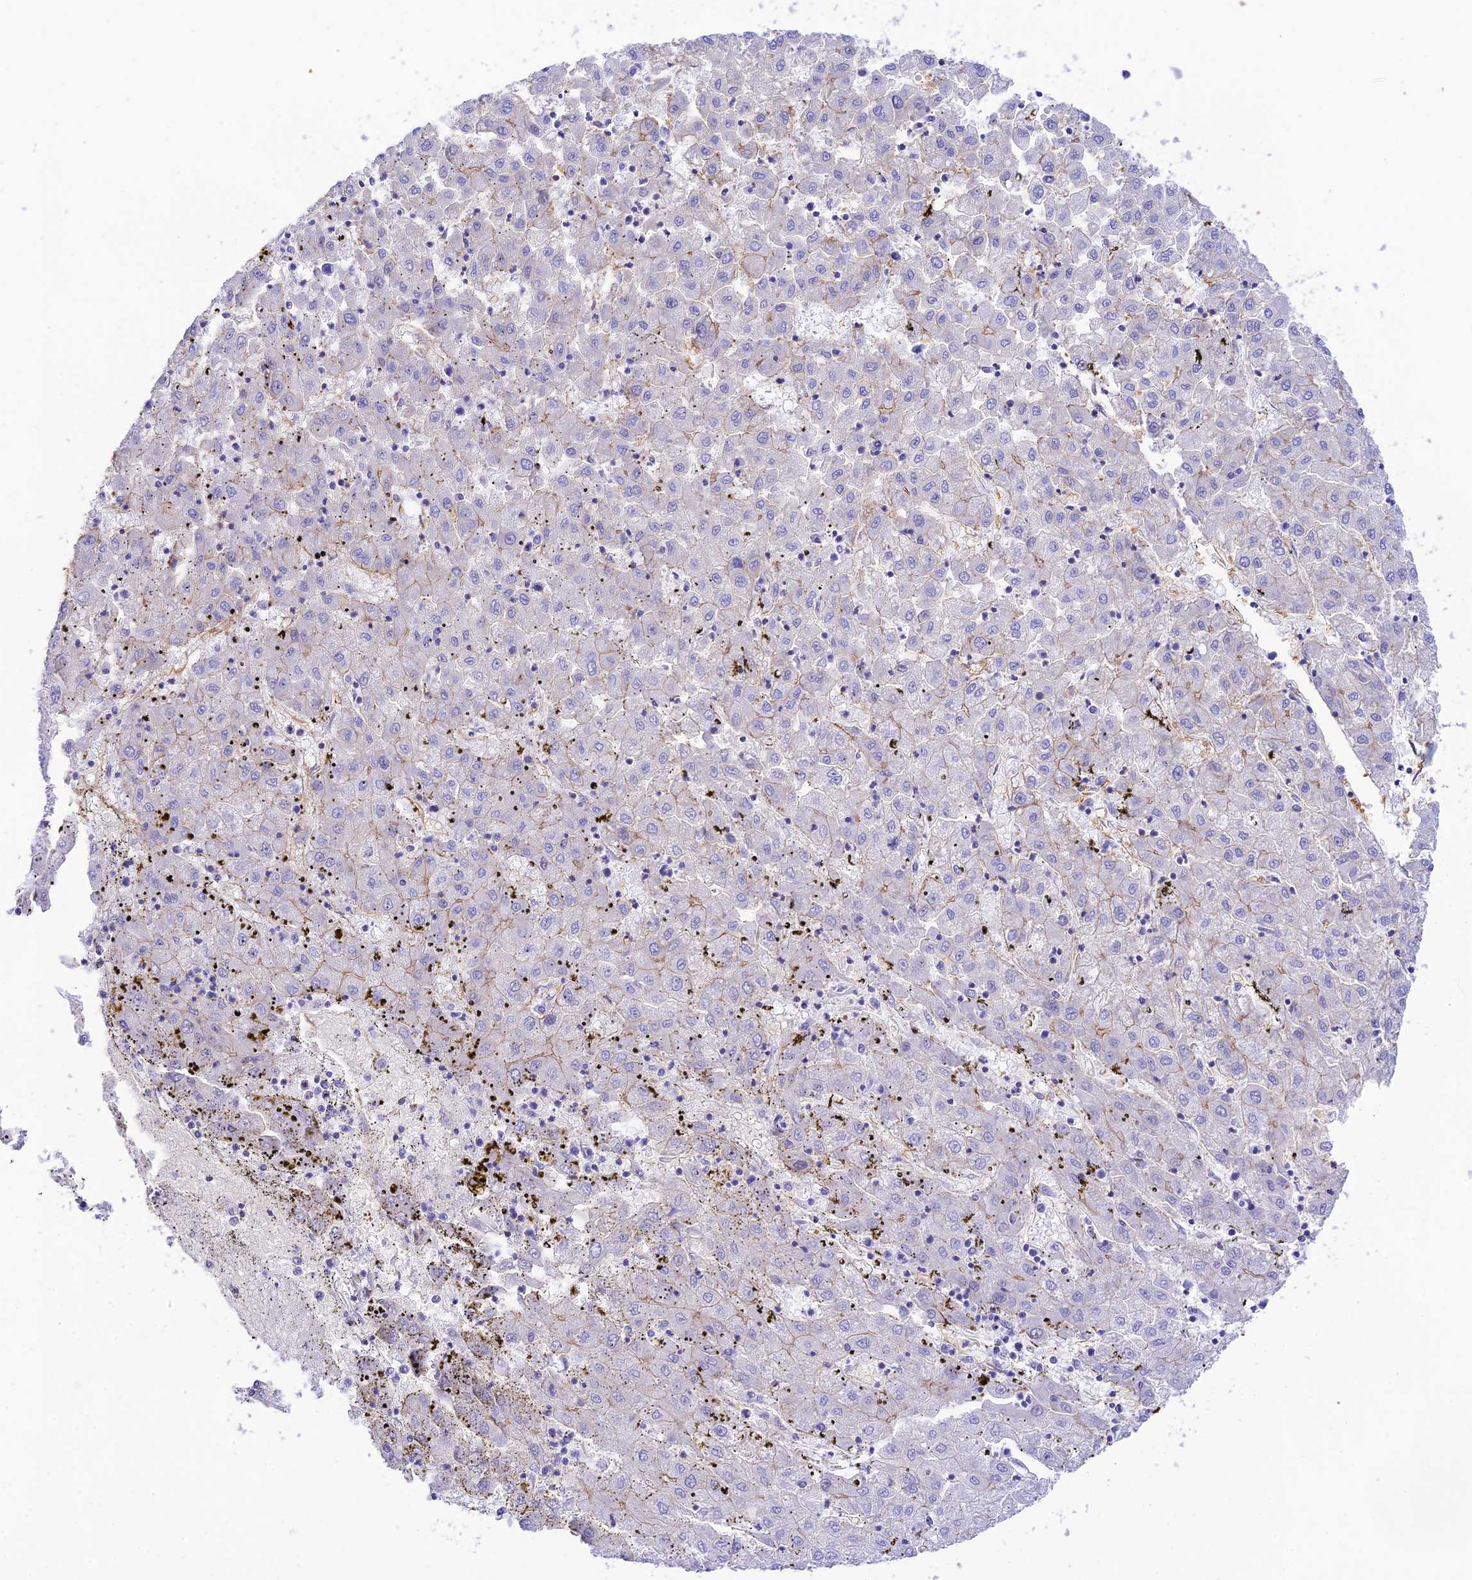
{"staining": {"intensity": "moderate", "quantity": "<25%", "location": "cytoplasmic/membranous"}, "tissue": "liver cancer", "cell_type": "Tumor cells", "image_type": "cancer", "snomed": [{"axis": "morphology", "description": "Carcinoma, Hepatocellular, NOS"}, {"axis": "topography", "description": "Liver"}], "caption": "Liver cancer (hepatocellular carcinoma) stained with a brown dye exhibits moderate cytoplasmic/membranous positive positivity in approximately <25% of tumor cells.", "gene": "YPEL5", "patient": {"sex": "male", "age": 72}}